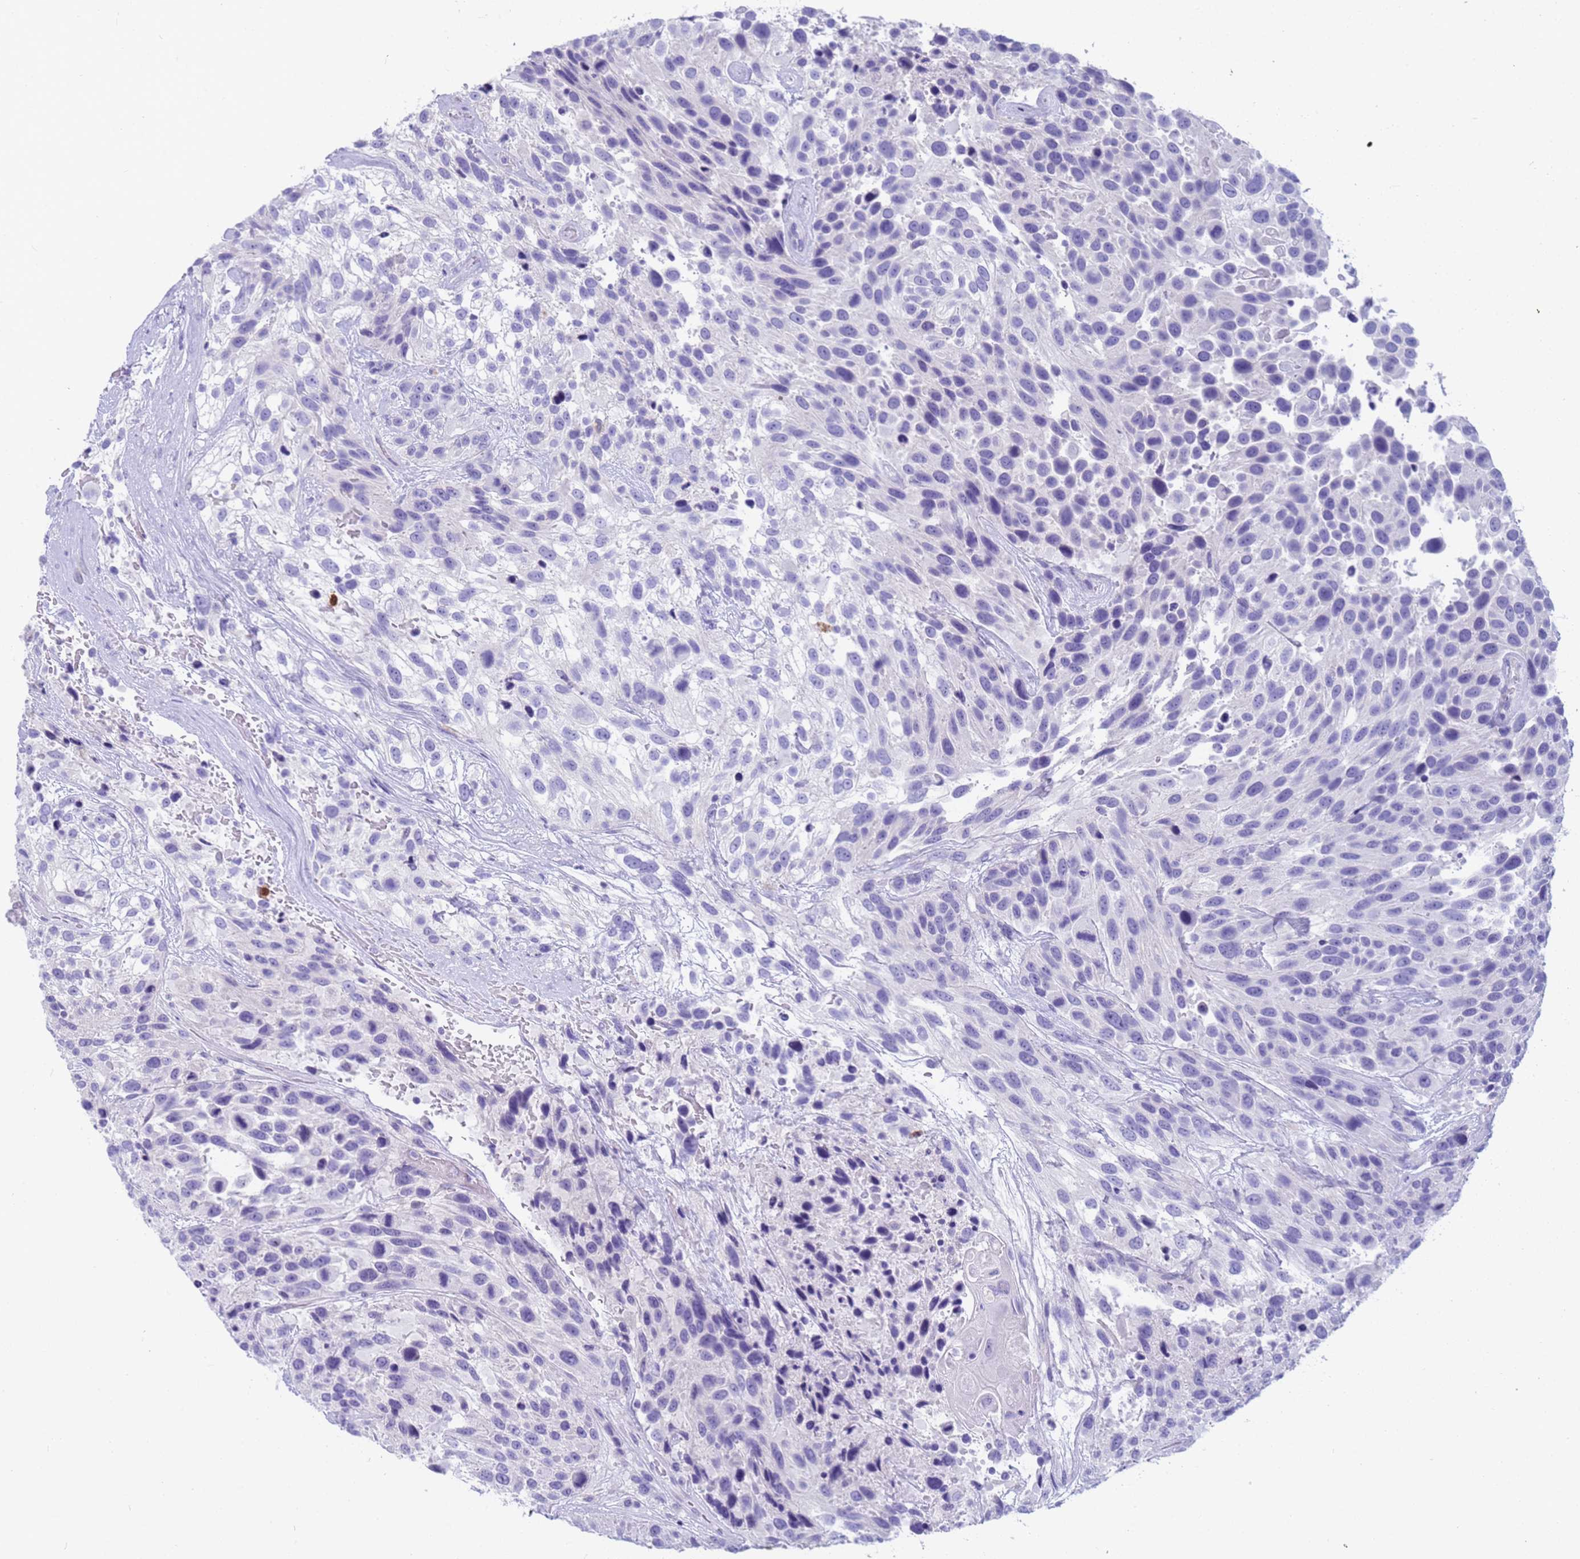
{"staining": {"intensity": "negative", "quantity": "none", "location": "none"}, "tissue": "urothelial cancer", "cell_type": "Tumor cells", "image_type": "cancer", "snomed": [{"axis": "morphology", "description": "Urothelial carcinoma, High grade"}, {"axis": "topography", "description": "Urinary bladder"}], "caption": "DAB immunohistochemical staining of human high-grade urothelial carcinoma shows no significant positivity in tumor cells. (DAB immunohistochemistry, high magnification).", "gene": "RNASE2", "patient": {"sex": "female", "age": 70}}